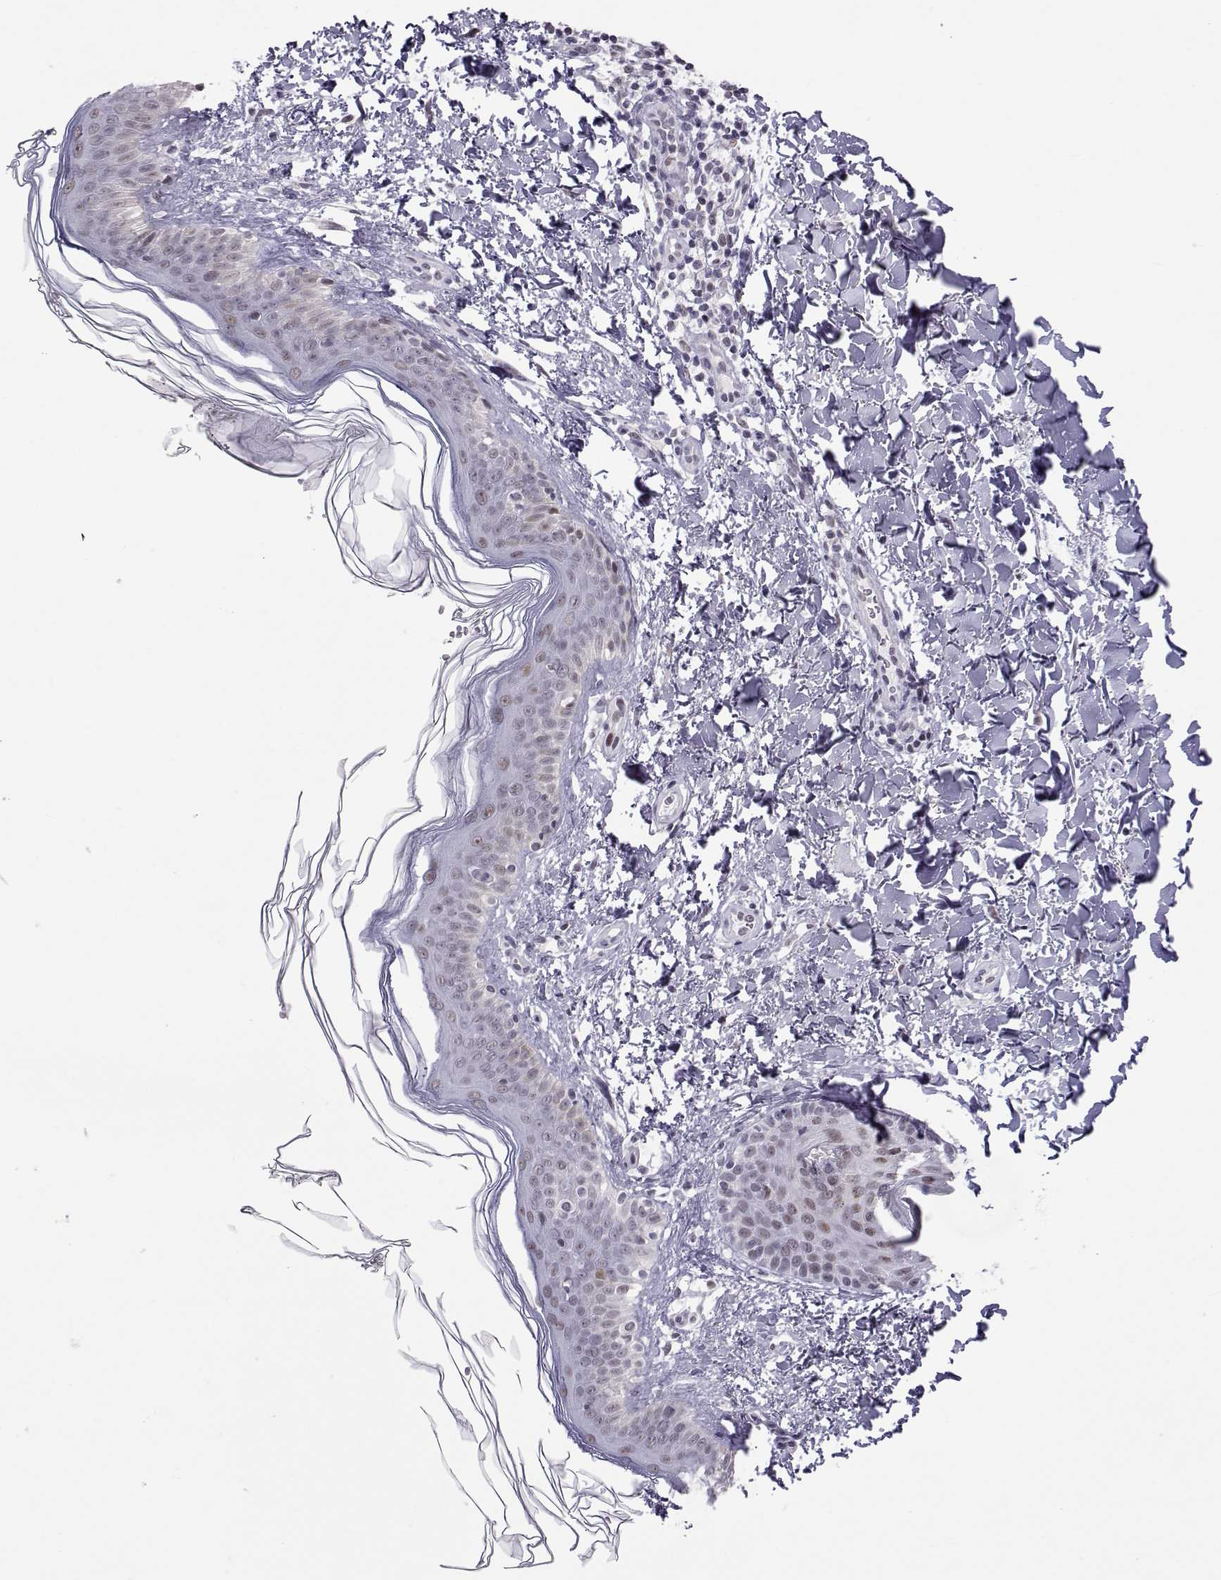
{"staining": {"intensity": "negative", "quantity": "none", "location": "none"}, "tissue": "skin cancer", "cell_type": "Tumor cells", "image_type": "cancer", "snomed": [{"axis": "morphology", "description": "Normal tissue, NOS"}, {"axis": "morphology", "description": "Basal cell carcinoma"}, {"axis": "topography", "description": "Skin"}], "caption": "The photomicrograph displays no staining of tumor cells in basal cell carcinoma (skin).", "gene": "SIX6", "patient": {"sex": "male", "age": 46}}